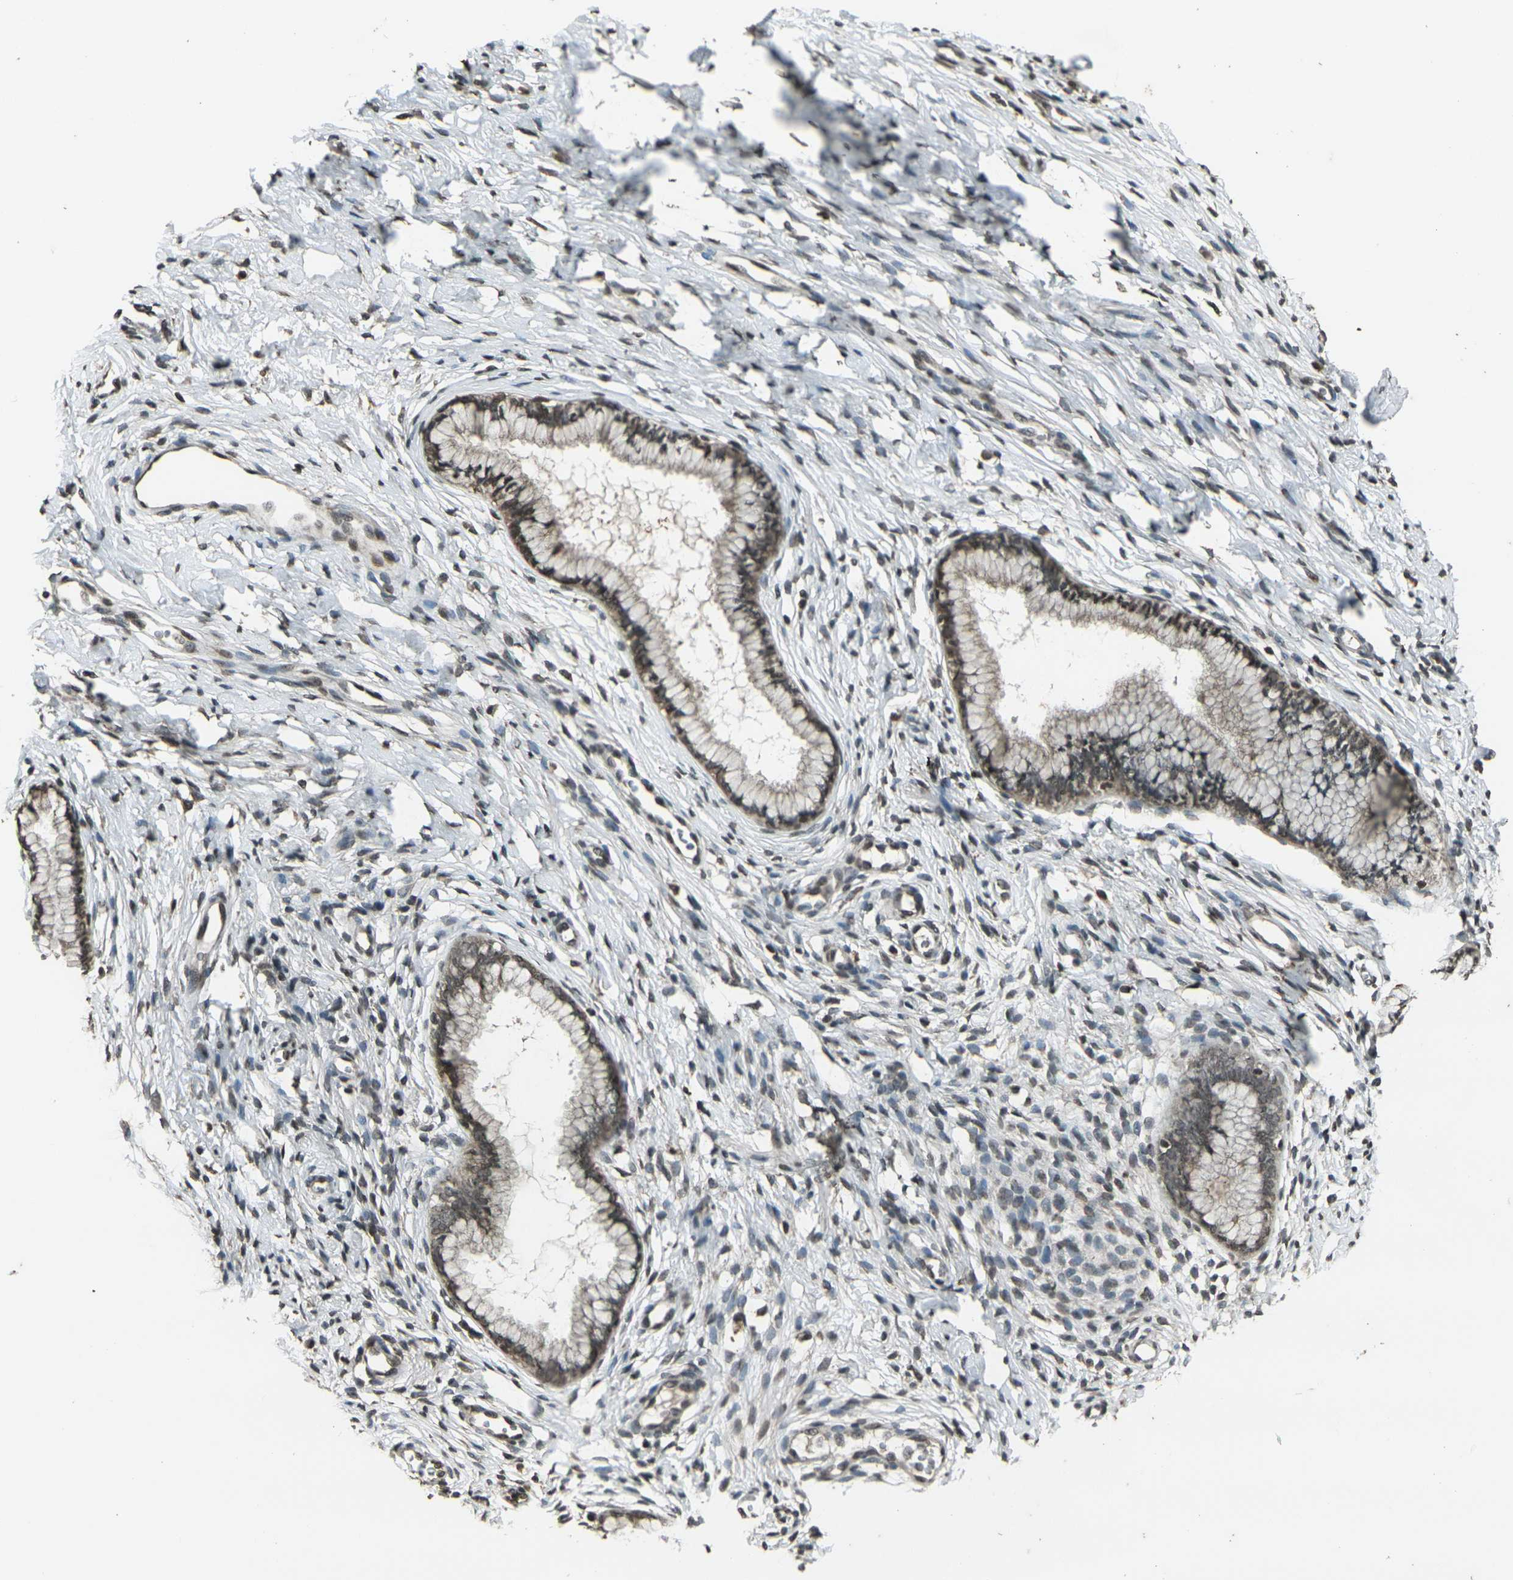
{"staining": {"intensity": "moderate", "quantity": "25%-75%", "location": "cytoplasmic/membranous,nuclear"}, "tissue": "cervix", "cell_type": "Glandular cells", "image_type": "normal", "snomed": [{"axis": "morphology", "description": "Normal tissue, NOS"}, {"axis": "topography", "description": "Cervix"}], "caption": "Glandular cells show medium levels of moderate cytoplasmic/membranous,nuclear positivity in about 25%-75% of cells in unremarkable human cervix.", "gene": "PRPF8", "patient": {"sex": "female", "age": 65}}